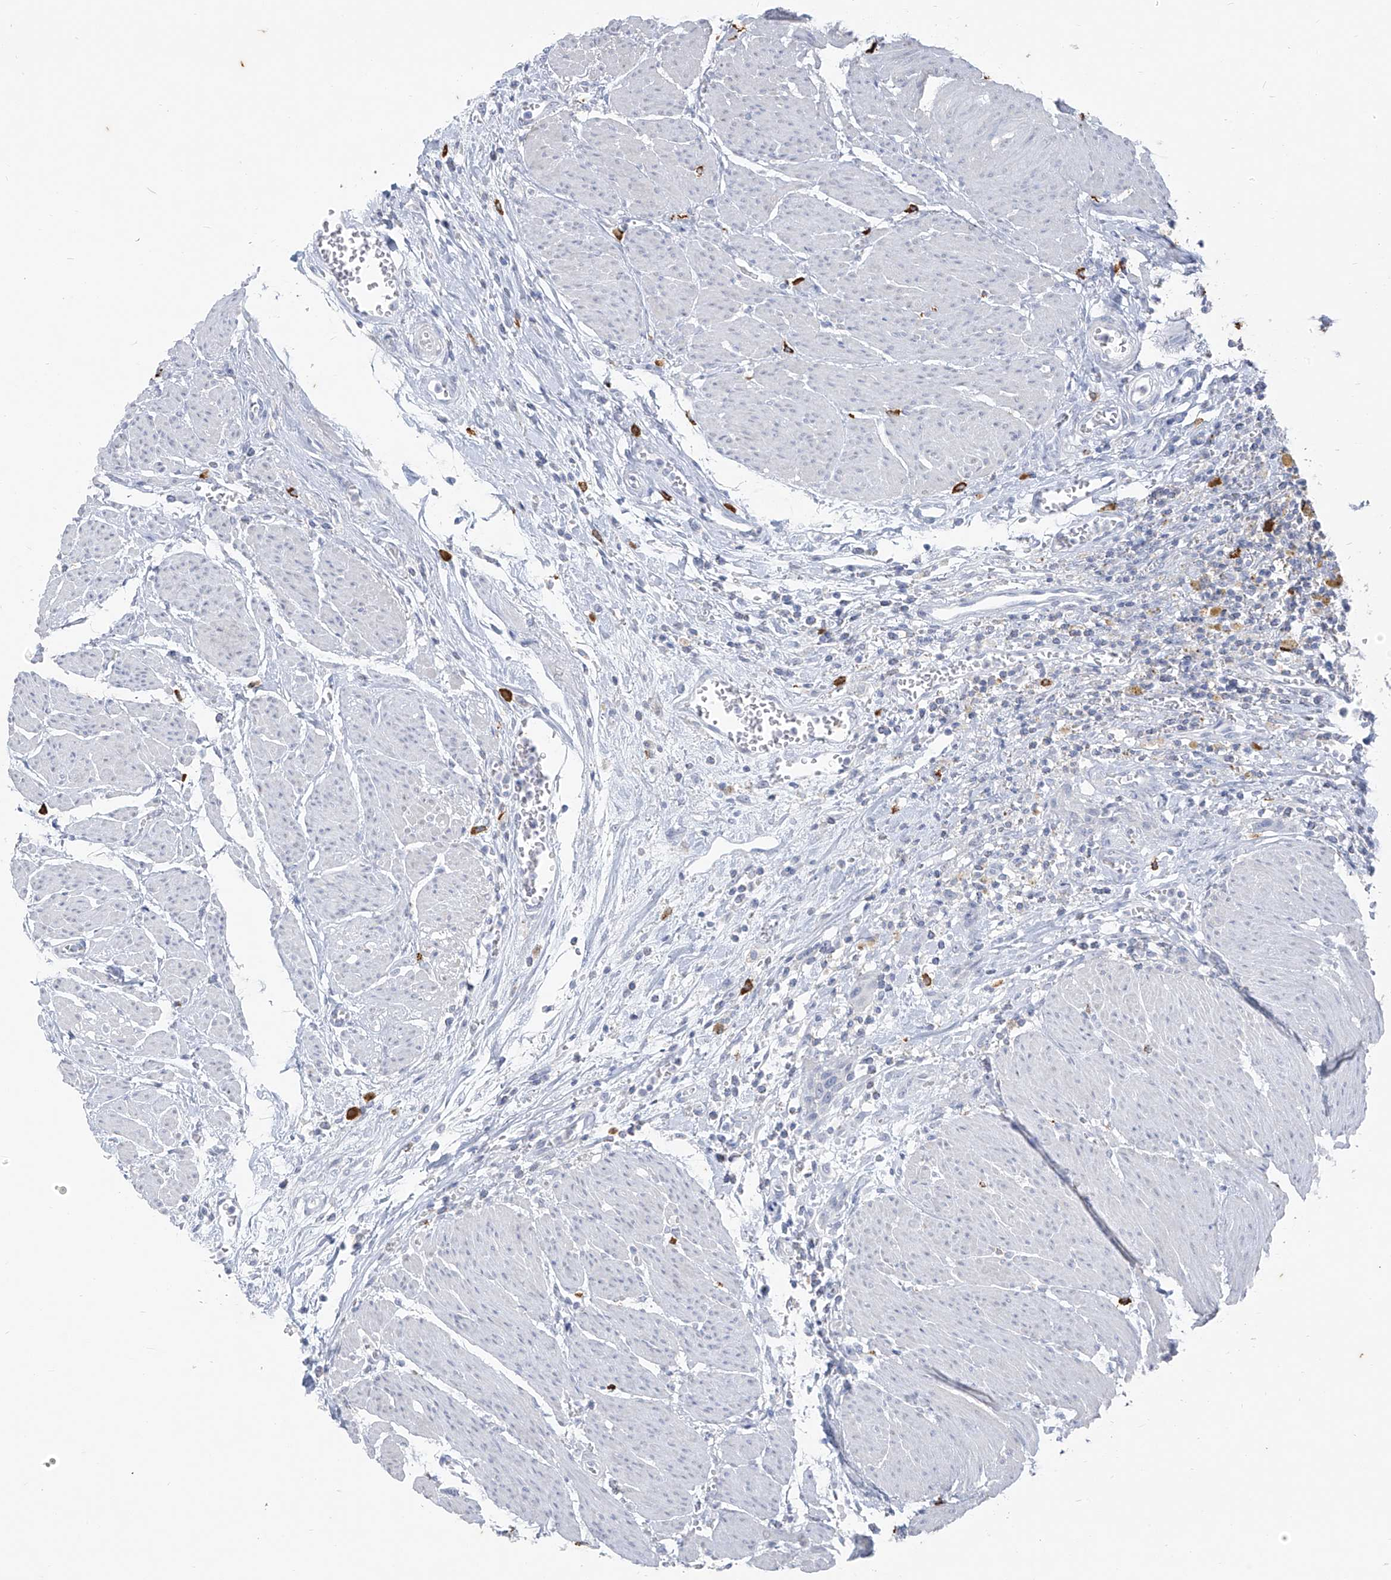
{"staining": {"intensity": "negative", "quantity": "none", "location": "none"}, "tissue": "urothelial cancer", "cell_type": "Tumor cells", "image_type": "cancer", "snomed": [{"axis": "morphology", "description": "Urothelial carcinoma, High grade"}, {"axis": "topography", "description": "Urinary bladder"}], "caption": "IHC of urothelial carcinoma (high-grade) displays no positivity in tumor cells.", "gene": "CX3CR1", "patient": {"sex": "male", "age": 35}}